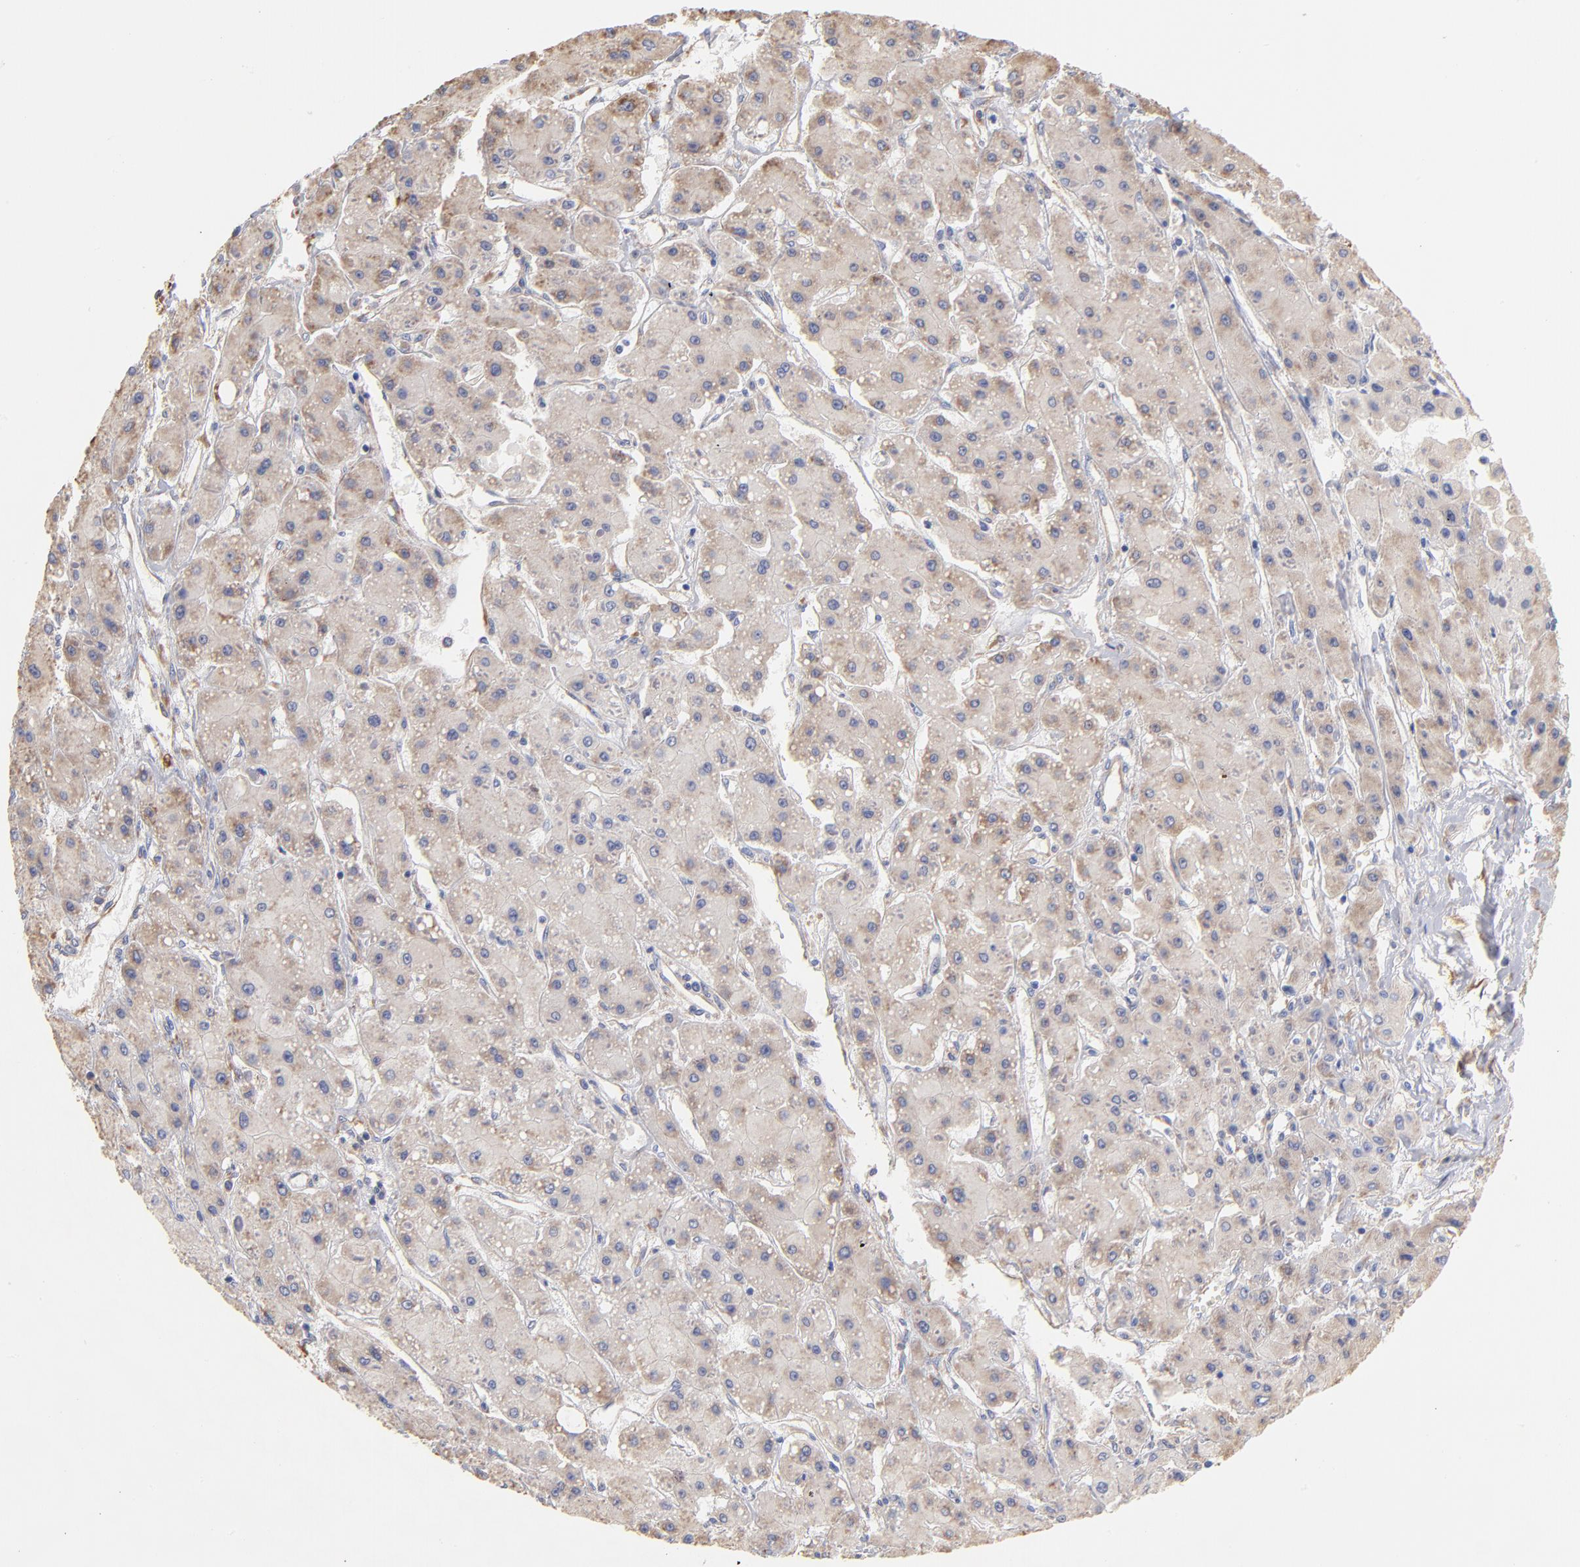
{"staining": {"intensity": "weak", "quantity": "<25%", "location": "cytoplasmic/membranous"}, "tissue": "liver cancer", "cell_type": "Tumor cells", "image_type": "cancer", "snomed": [{"axis": "morphology", "description": "Carcinoma, Hepatocellular, NOS"}, {"axis": "topography", "description": "Liver"}], "caption": "Histopathology image shows no protein positivity in tumor cells of liver cancer tissue.", "gene": "RPL9", "patient": {"sex": "female", "age": 52}}